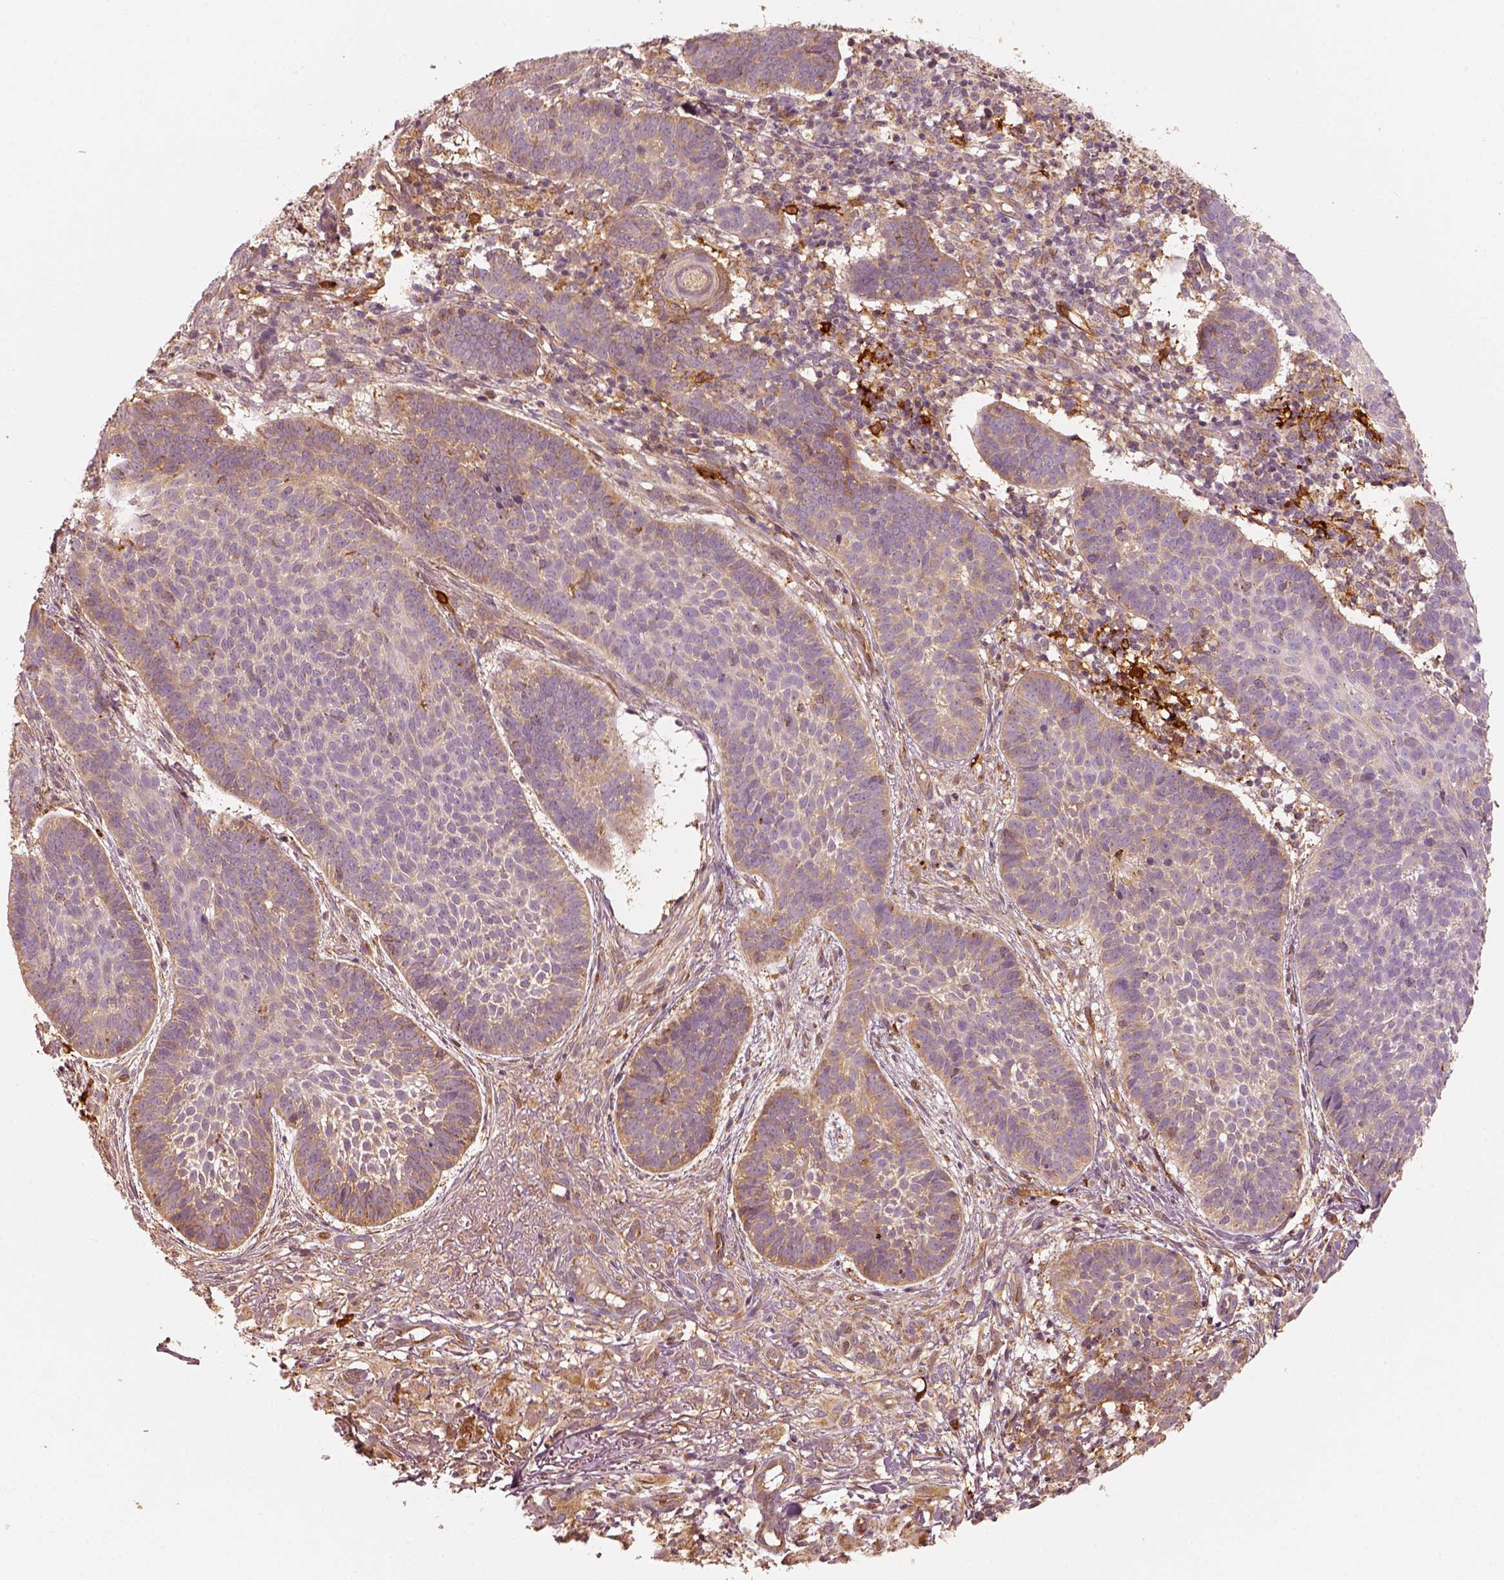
{"staining": {"intensity": "weak", "quantity": "25%-75%", "location": "cytoplasmic/membranous"}, "tissue": "skin cancer", "cell_type": "Tumor cells", "image_type": "cancer", "snomed": [{"axis": "morphology", "description": "Basal cell carcinoma"}, {"axis": "topography", "description": "Skin"}], "caption": "Skin cancer tissue shows weak cytoplasmic/membranous positivity in about 25%-75% of tumor cells", "gene": "FSCN1", "patient": {"sex": "male", "age": 72}}